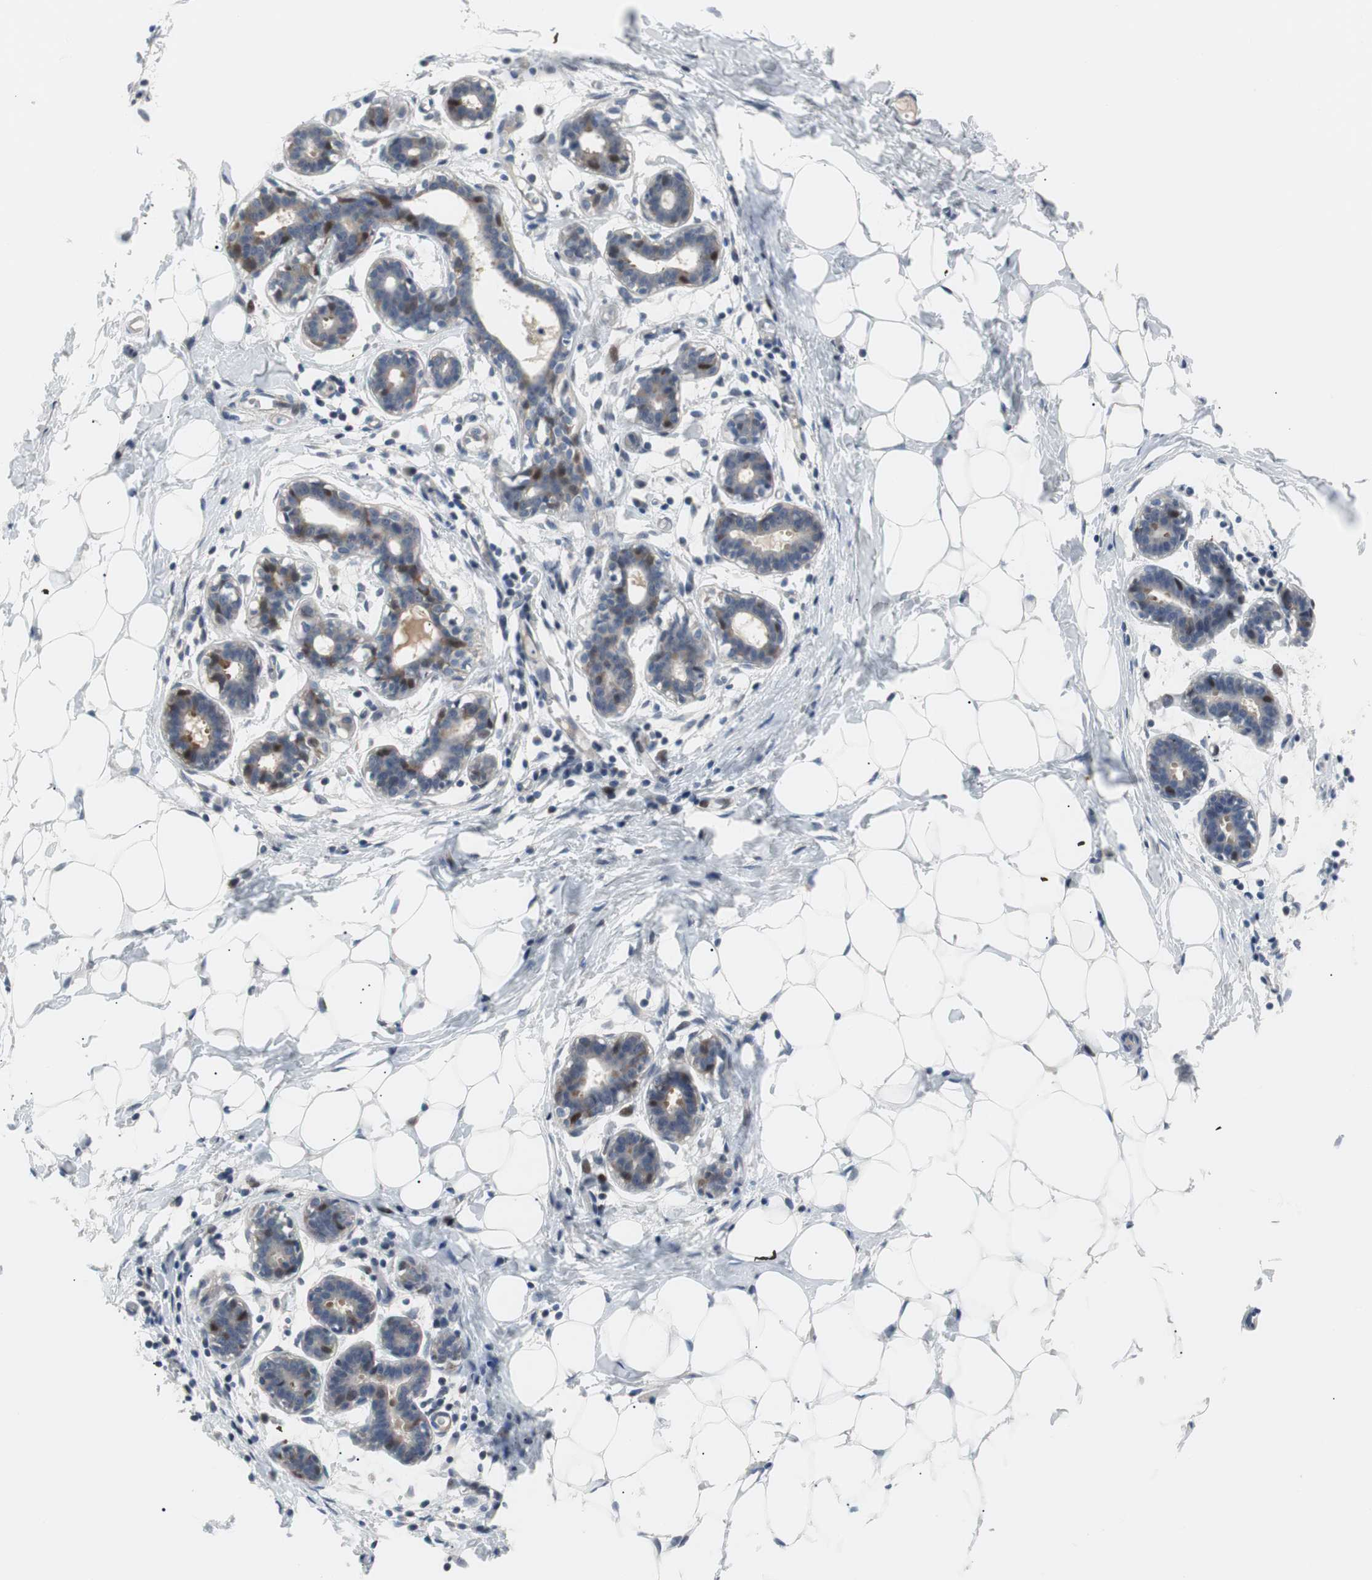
{"staining": {"intensity": "negative", "quantity": "none", "location": "none"}, "tissue": "breast", "cell_type": "Adipocytes", "image_type": "normal", "snomed": [{"axis": "morphology", "description": "Normal tissue, NOS"}, {"axis": "topography", "description": "Breast"}], "caption": "Immunohistochemistry (IHC) of normal breast demonstrates no positivity in adipocytes.", "gene": "MAP2K4", "patient": {"sex": "female", "age": 27}}